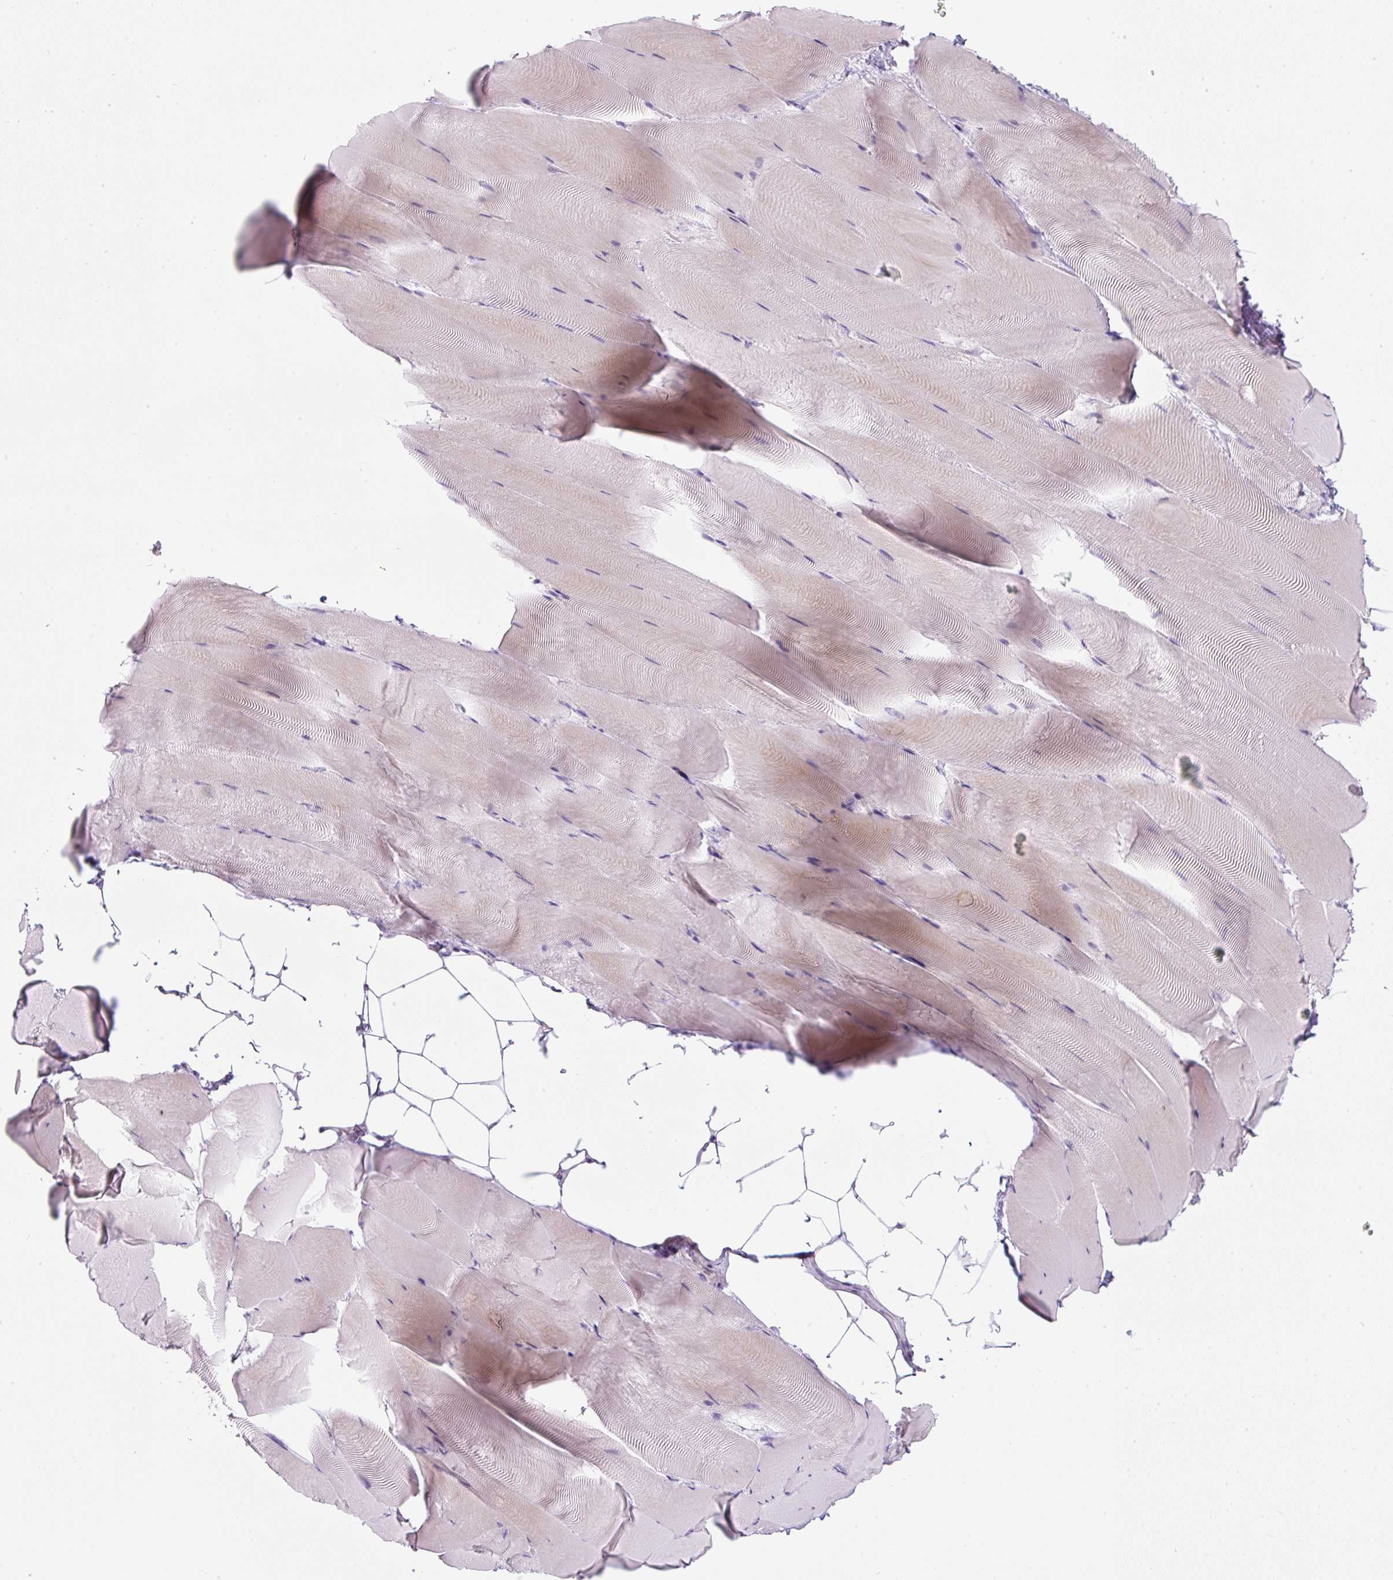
{"staining": {"intensity": "weak", "quantity": "<25%", "location": "cytoplasmic/membranous"}, "tissue": "skeletal muscle", "cell_type": "Myocytes", "image_type": "normal", "snomed": [{"axis": "morphology", "description": "Normal tissue, NOS"}, {"axis": "topography", "description": "Skeletal muscle"}], "caption": "The immunohistochemistry (IHC) image has no significant positivity in myocytes of skeletal muscle.", "gene": "FGFBP3", "patient": {"sex": "female", "age": 64}}